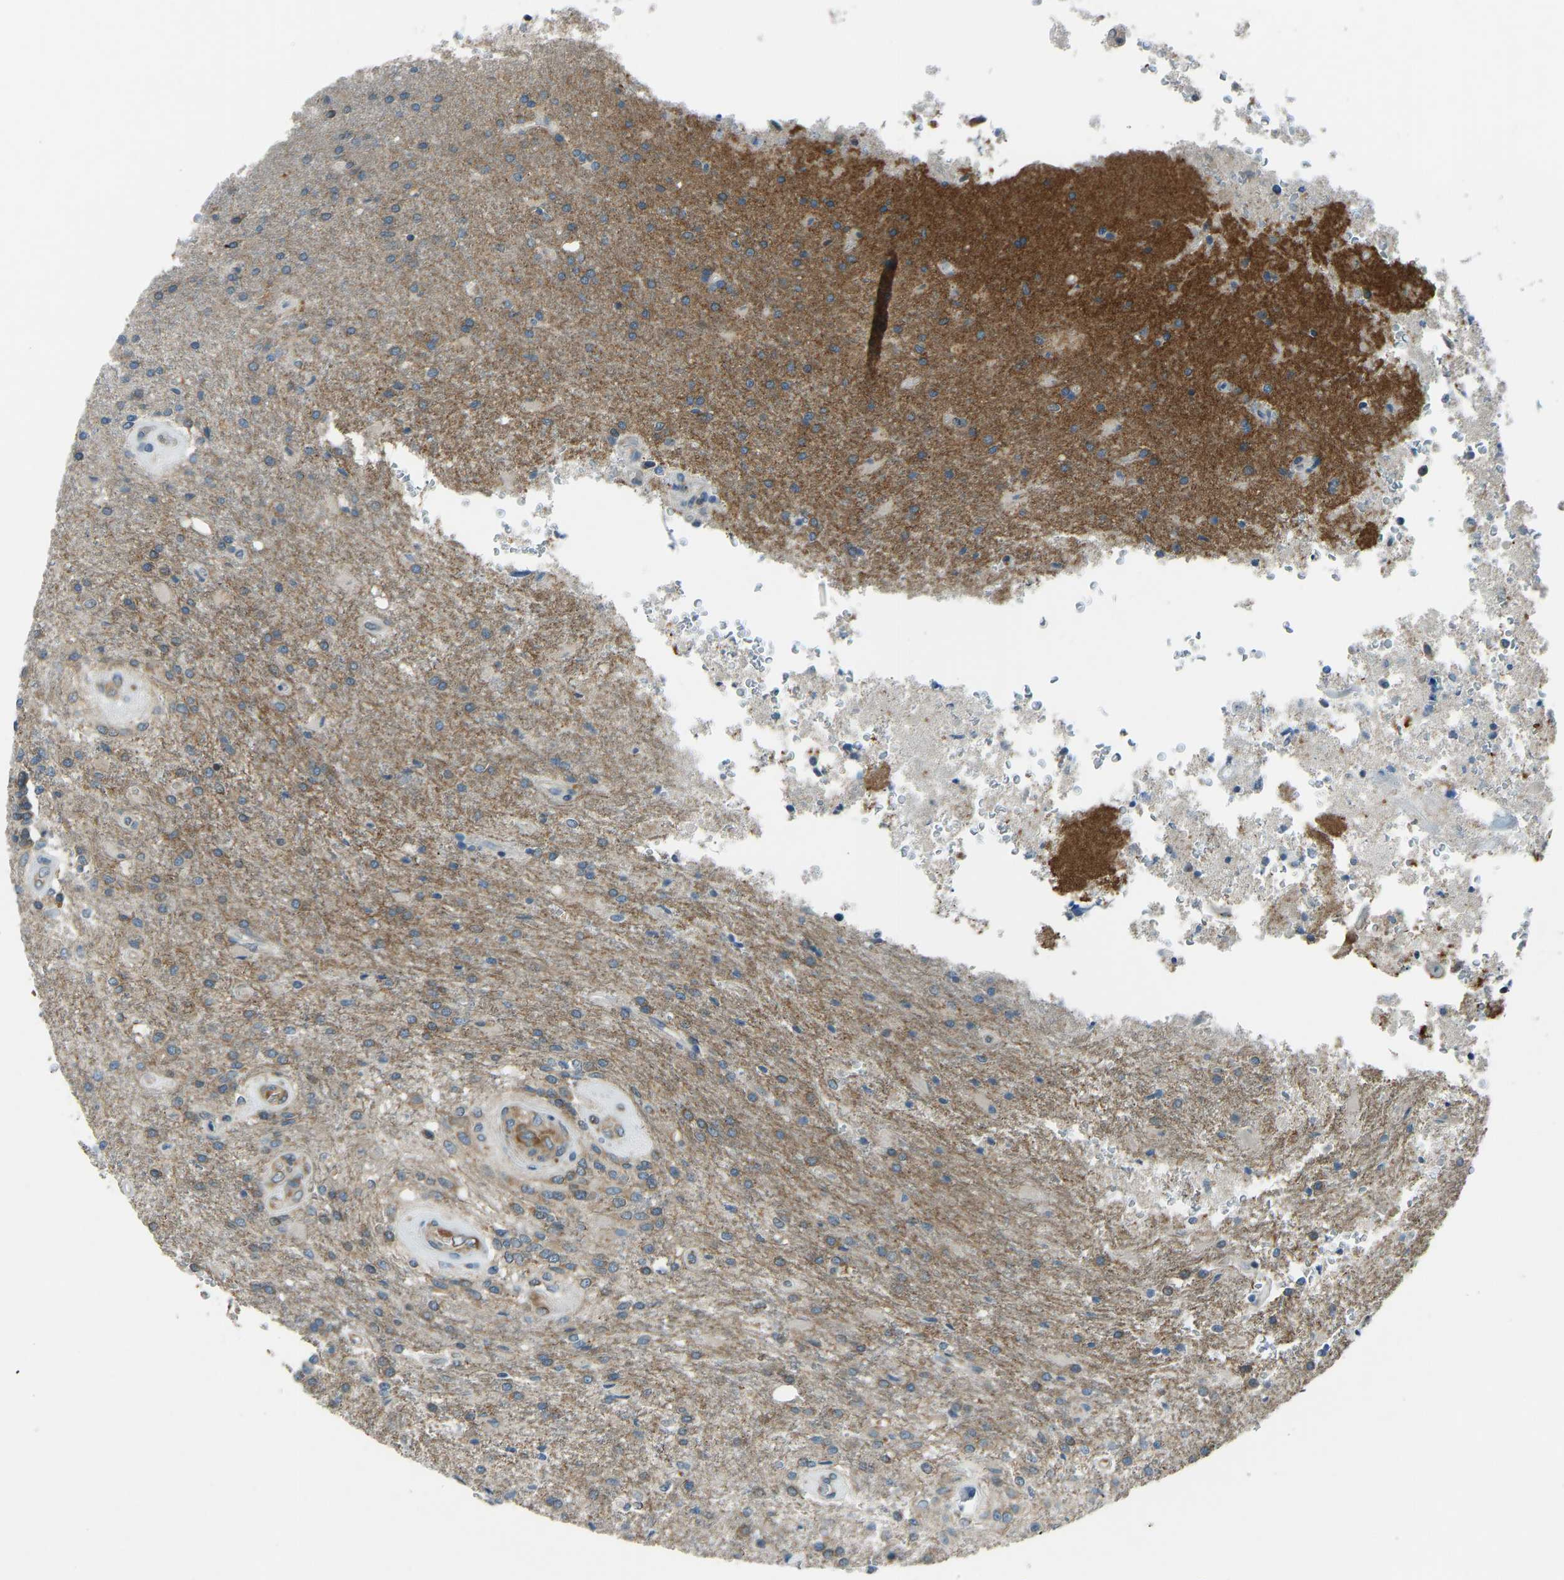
{"staining": {"intensity": "moderate", "quantity": ">75%", "location": "cytoplasmic/membranous"}, "tissue": "glioma", "cell_type": "Tumor cells", "image_type": "cancer", "snomed": [{"axis": "morphology", "description": "Normal tissue, NOS"}, {"axis": "morphology", "description": "Glioma, malignant, High grade"}, {"axis": "topography", "description": "Cerebral cortex"}], "caption": "Tumor cells reveal medium levels of moderate cytoplasmic/membranous staining in about >75% of cells in human malignant glioma (high-grade).", "gene": "STAU2", "patient": {"sex": "male", "age": 77}}